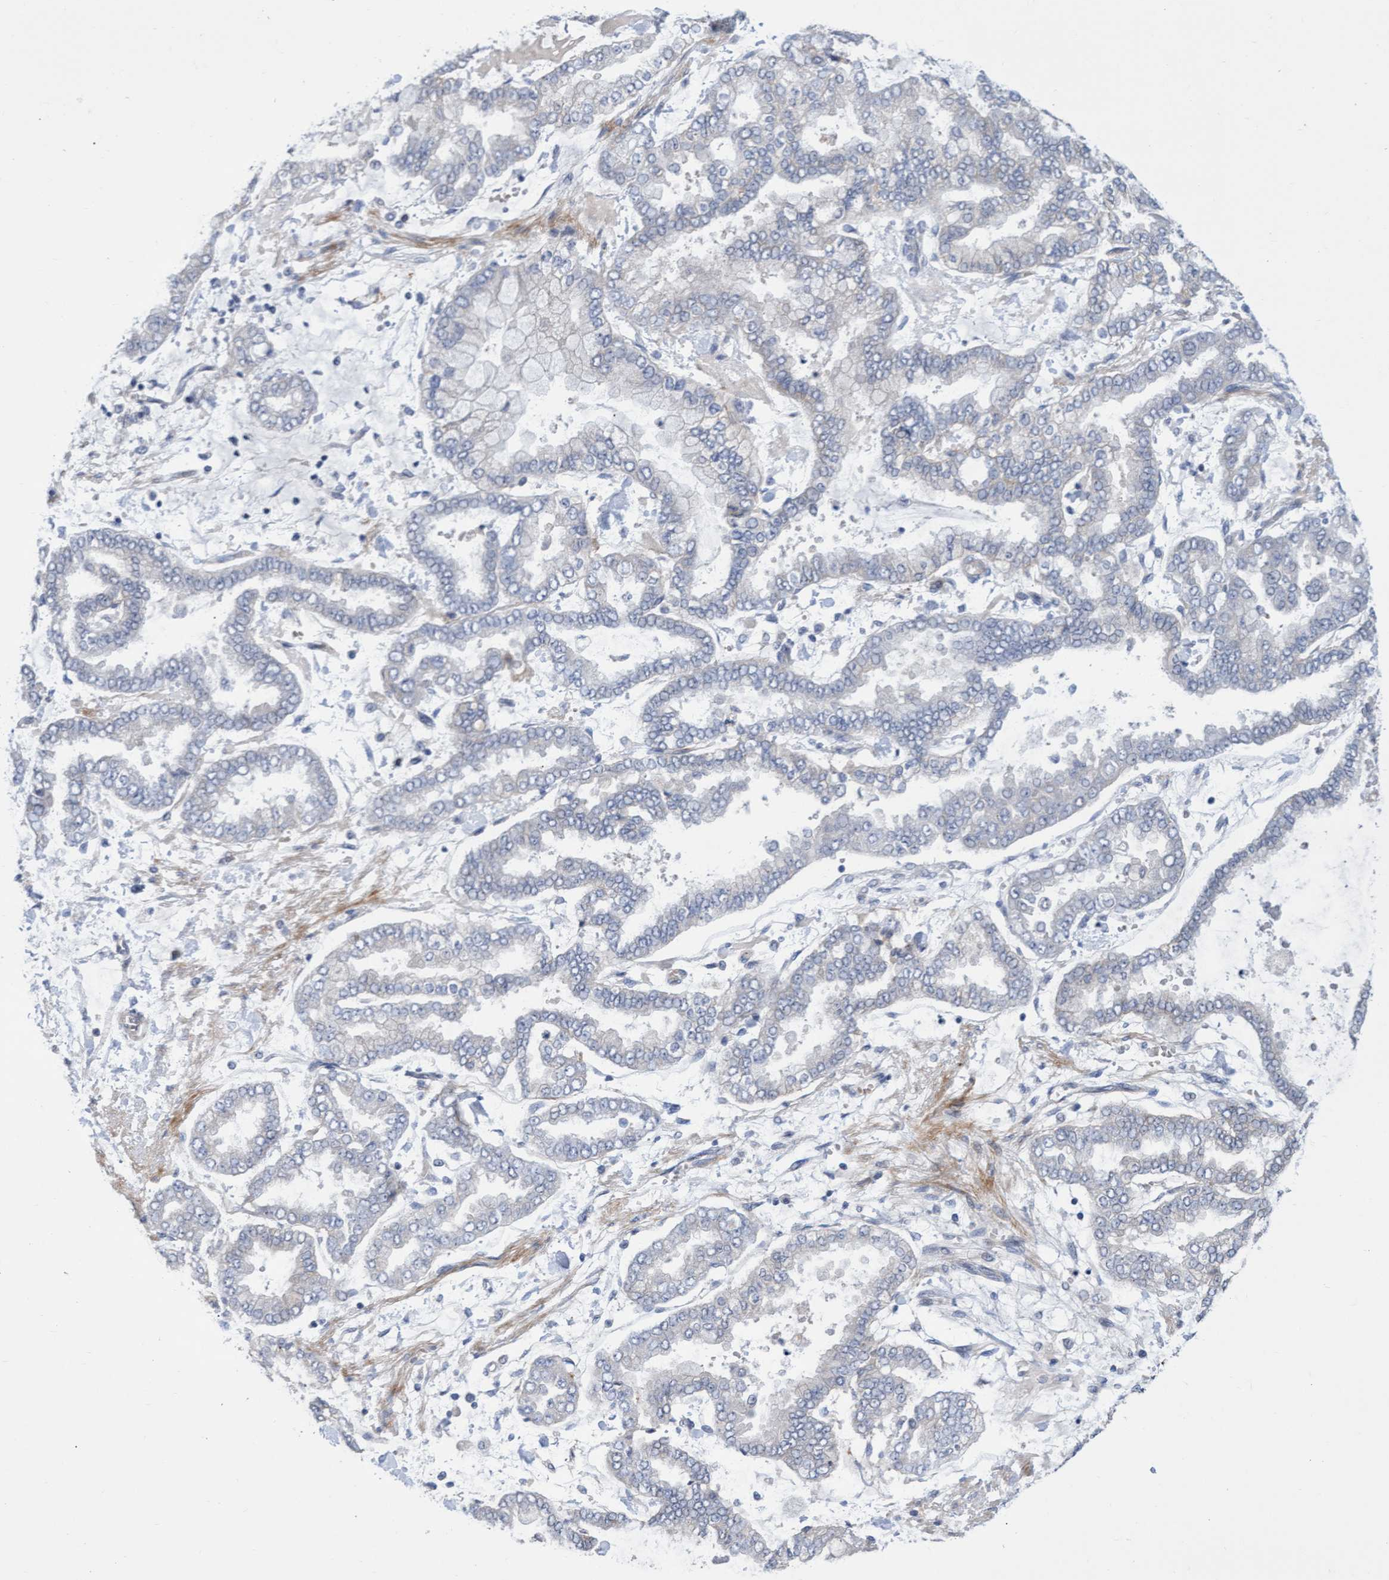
{"staining": {"intensity": "negative", "quantity": "none", "location": "none"}, "tissue": "stomach cancer", "cell_type": "Tumor cells", "image_type": "cancer", "snomed": [{"axis": "morphology", "description": "Normal tissue, NOS"}, {"axis": "morphology", "description": "Adenocarcinoma, NOS"}, {"axis": "topography", "description": "Stomach, upper"}, {"axis": "topography", "description": "Stomach"}], "caption": "An immunohistochemistry (IHC) image of adenocarcinoma (stomach) is shown. There is no staining in tumor cells of adenocarcinoma (stomach).", "gene": "ABCF2", "patient": {"sex": "male", "age": 76}}